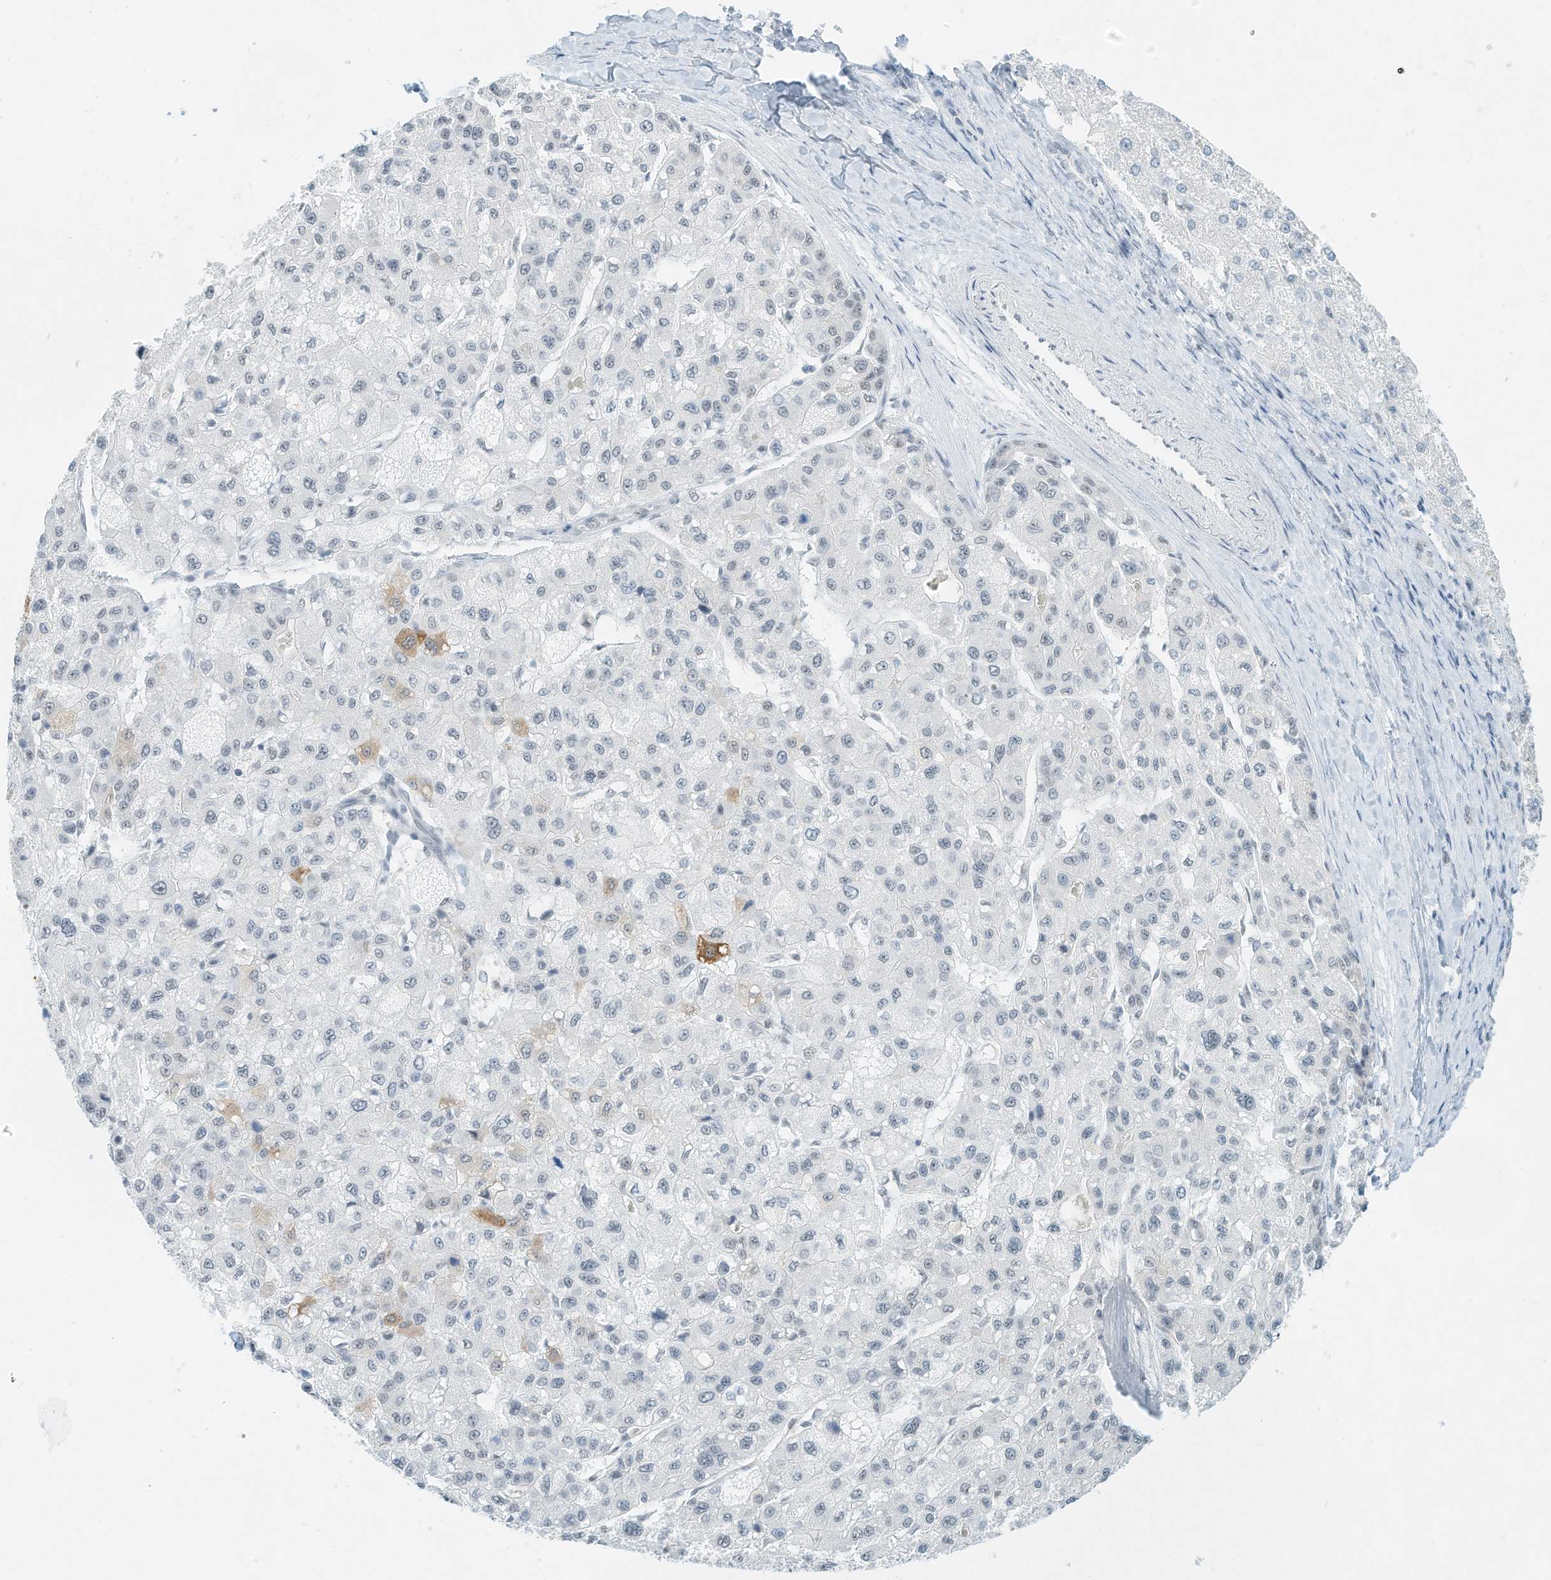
{"staining": {"intensity": "moderate", "quantity": "<25%", "location": "cytoplasmic/membranous"}, "tissue": "liver cancer", "cell_type": "Tumor cells", "image_type": "cancer", "snomed": [{"axis": "morphology", "description": "Carcinoma, Hepatocellular, NOS"}, {"axis": "topography", "description": "Liver"}], "caption": "Protein staining shows moderate cytoplasmic/membranous staining in about <25% of tumor cells in liver cancer (hepatocellular carcinoma).", "gene": "PGC", "patient": {"sex": "male", "age": 80}}